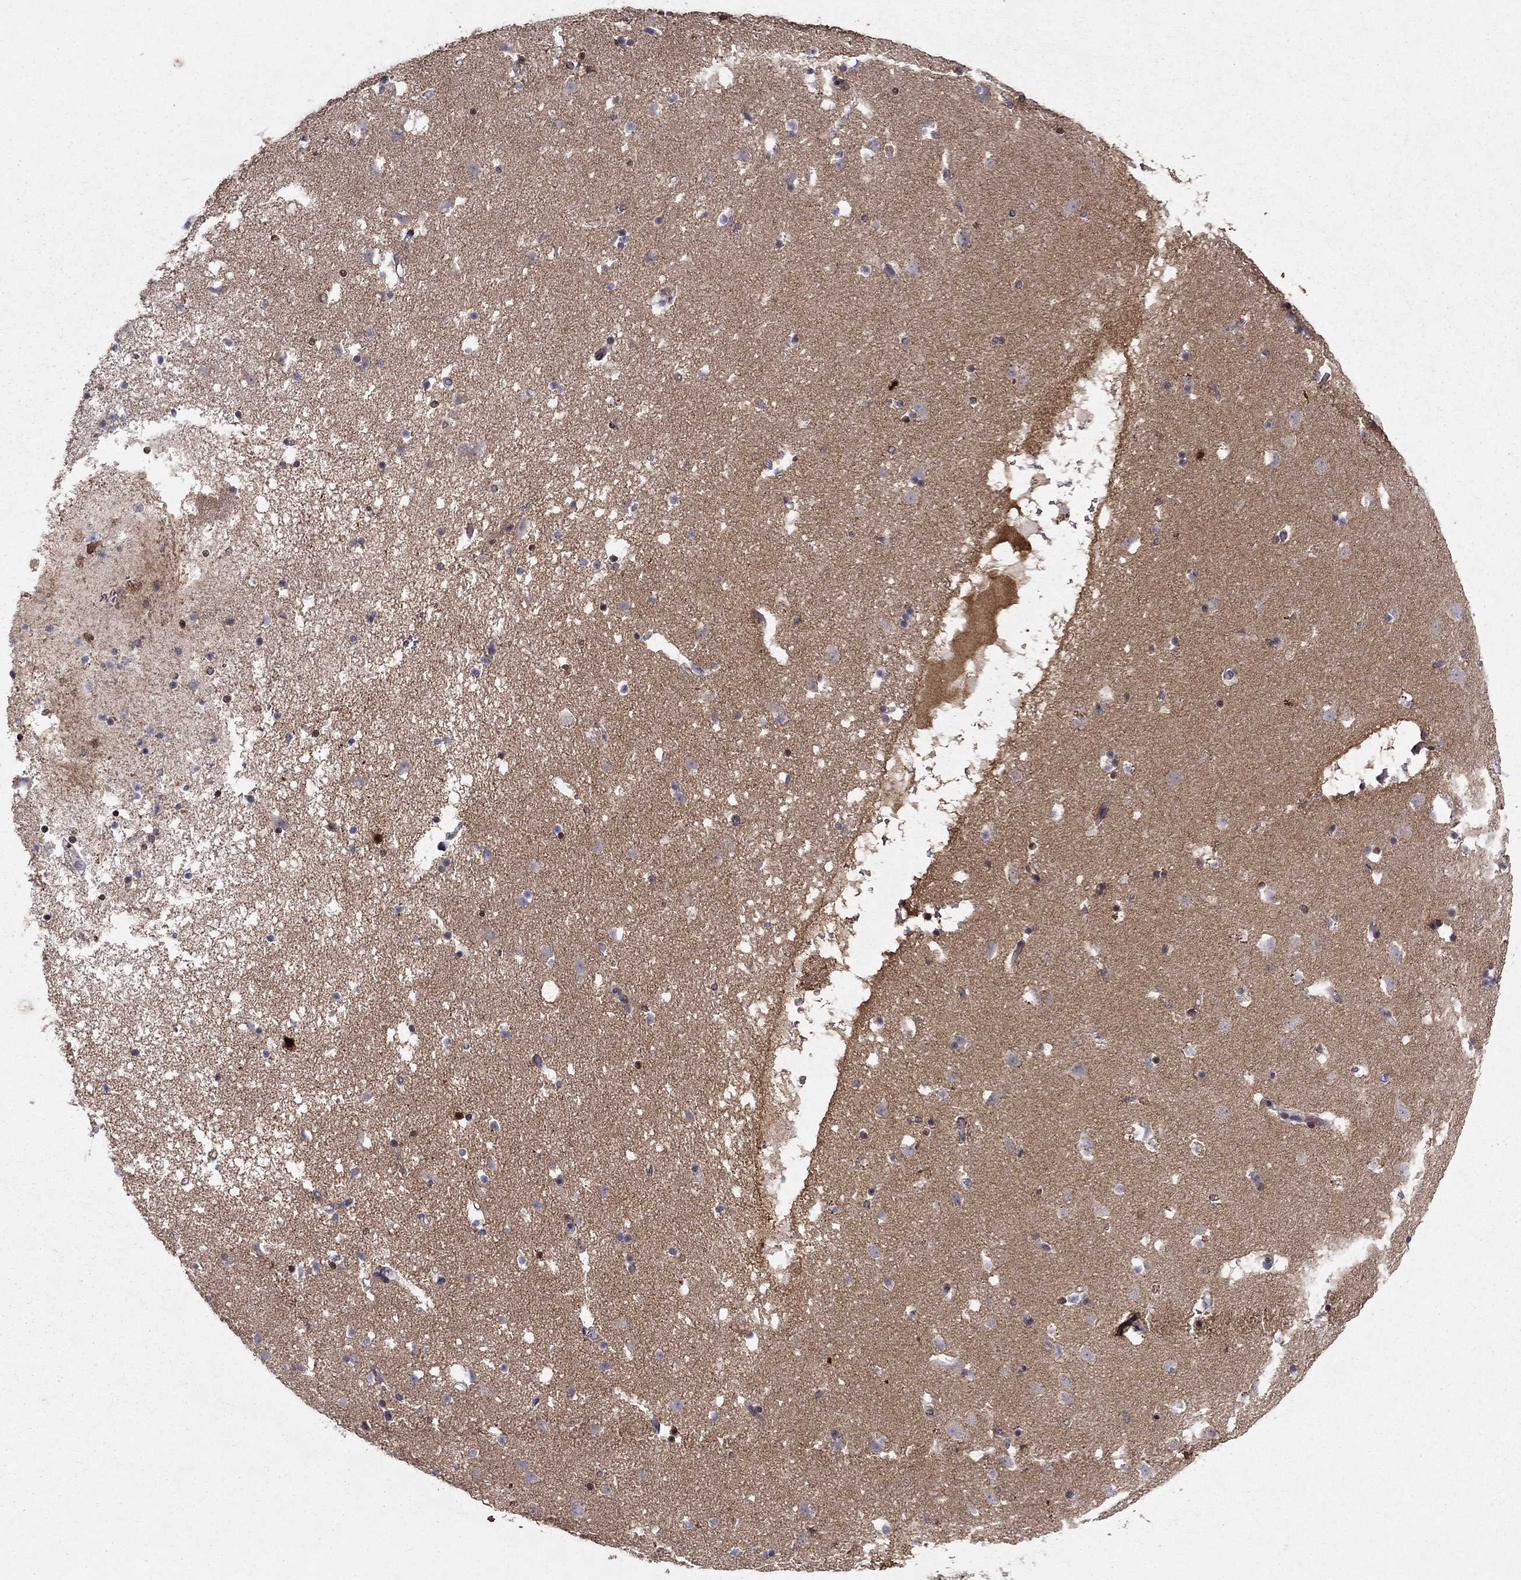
{"staining": {"intensity": "negative", "quantity": "none", "location": "none"}, "tissue": "caudate", "cell_type": "Glial cells", "image_type": "normal", "snomed": [{"axis": "morphology", "description": "Normal tissue, NOS"}, {"axis": "topography", "description": "Lateral ventricle wall"}], "caption": "An IHC image of benign caudate is shown. There is no staining in glial cells of caudate. (DAB (3,3'-diaminobenzidine) immunohistochemistry with hematoxylin counter stain).", "gene": "CRTC1", "patient": {"sex": "female", "age": 42}}